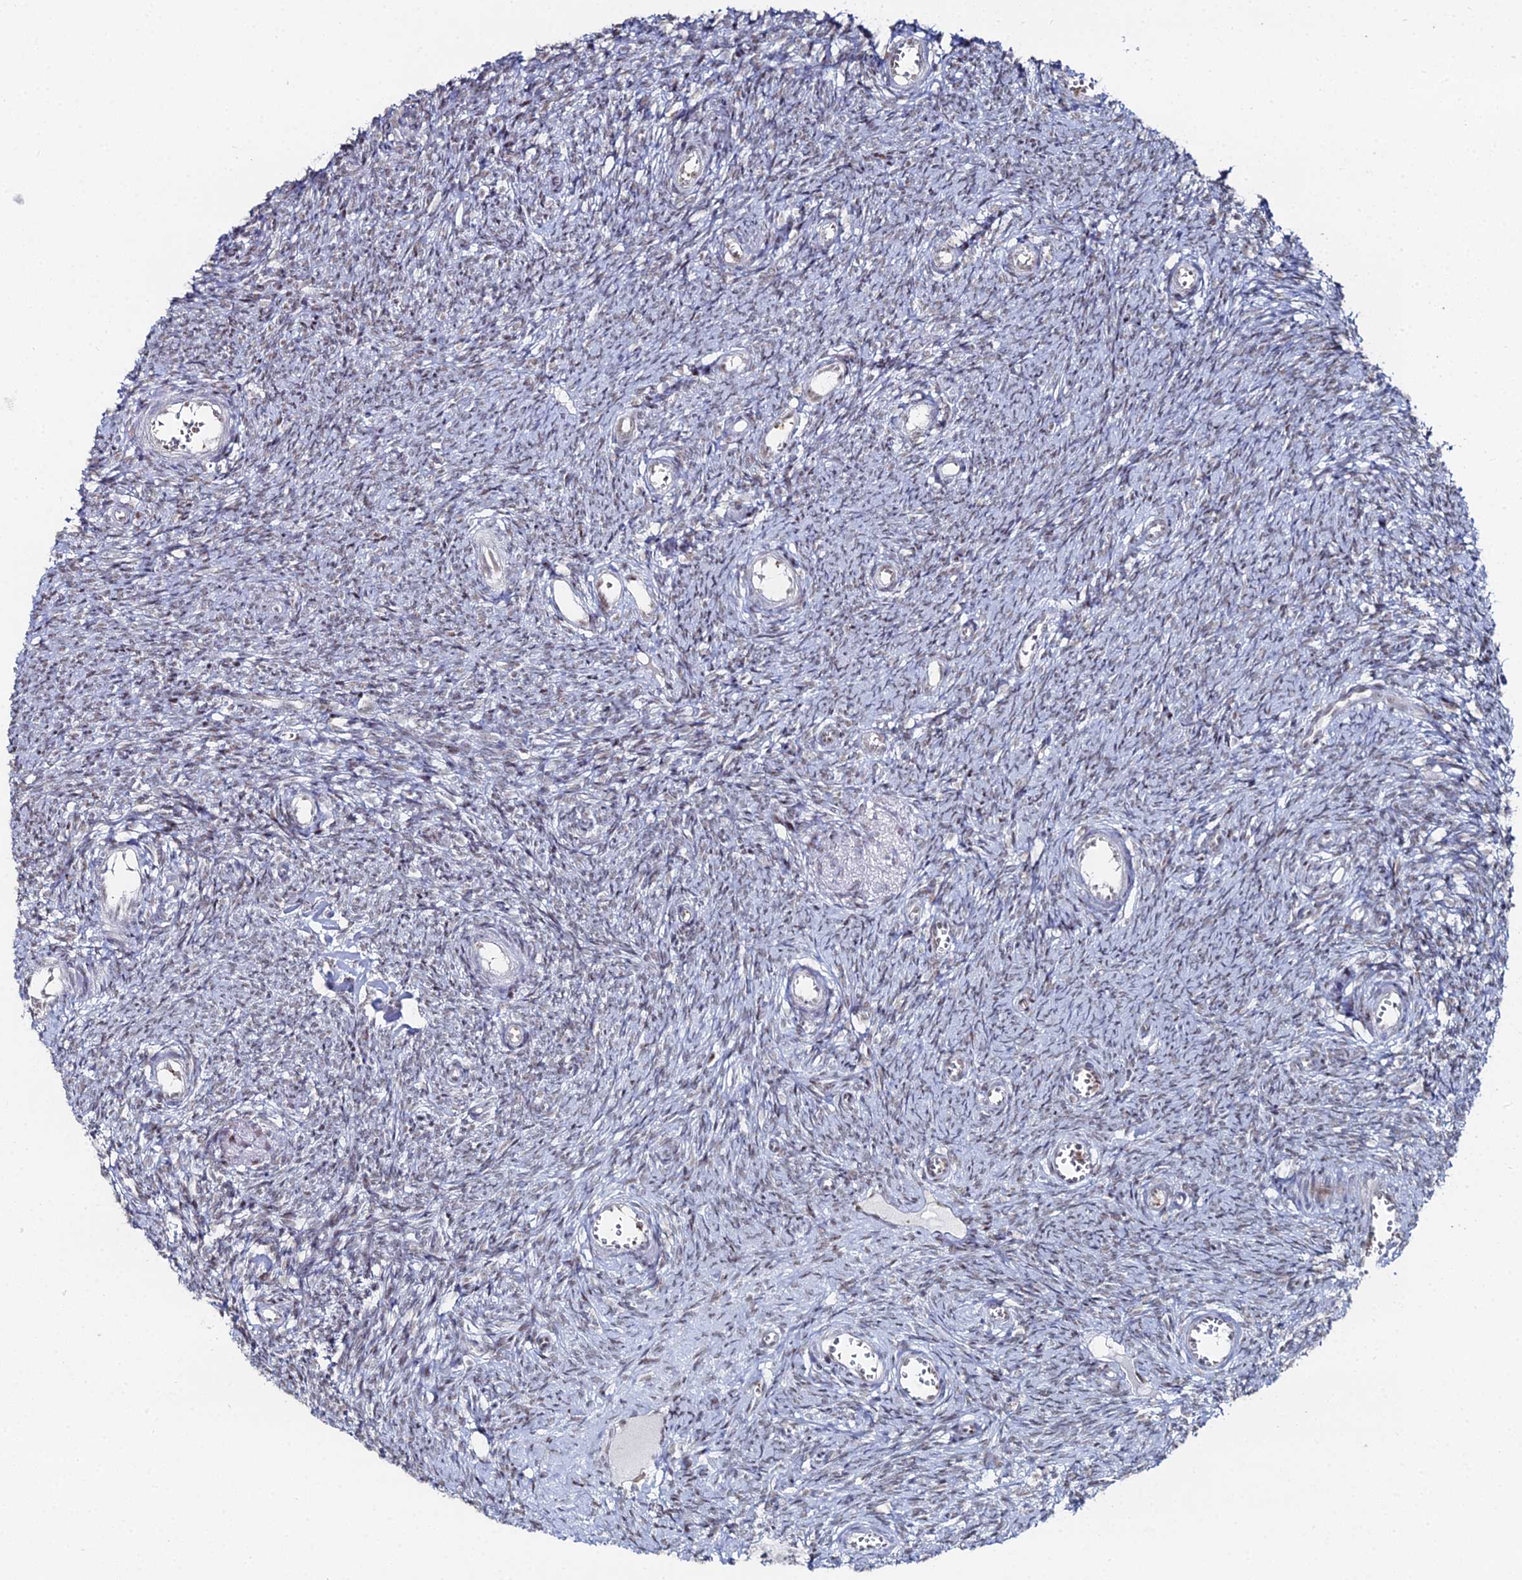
{"staining": {"intensity": "strong", "quantity": "<25%", "location": "nuclear"}, "tissue": "ovary", "cell_type": "Ovarian stroma cells", "image_type": "normal", "snomed": [{"axis": "morphology", "description": "Normal tissue, NOS"}, {"axis": "topography", "description": "Ovary"}], "caption": "Unremarkable ovary exhibits strong nuclear expression in approximately <25% of ovarian stroma cells, visualized by immunohistochemistry.", "gene": "GSC2", "patient": {"sex": "female", "age": 44}}